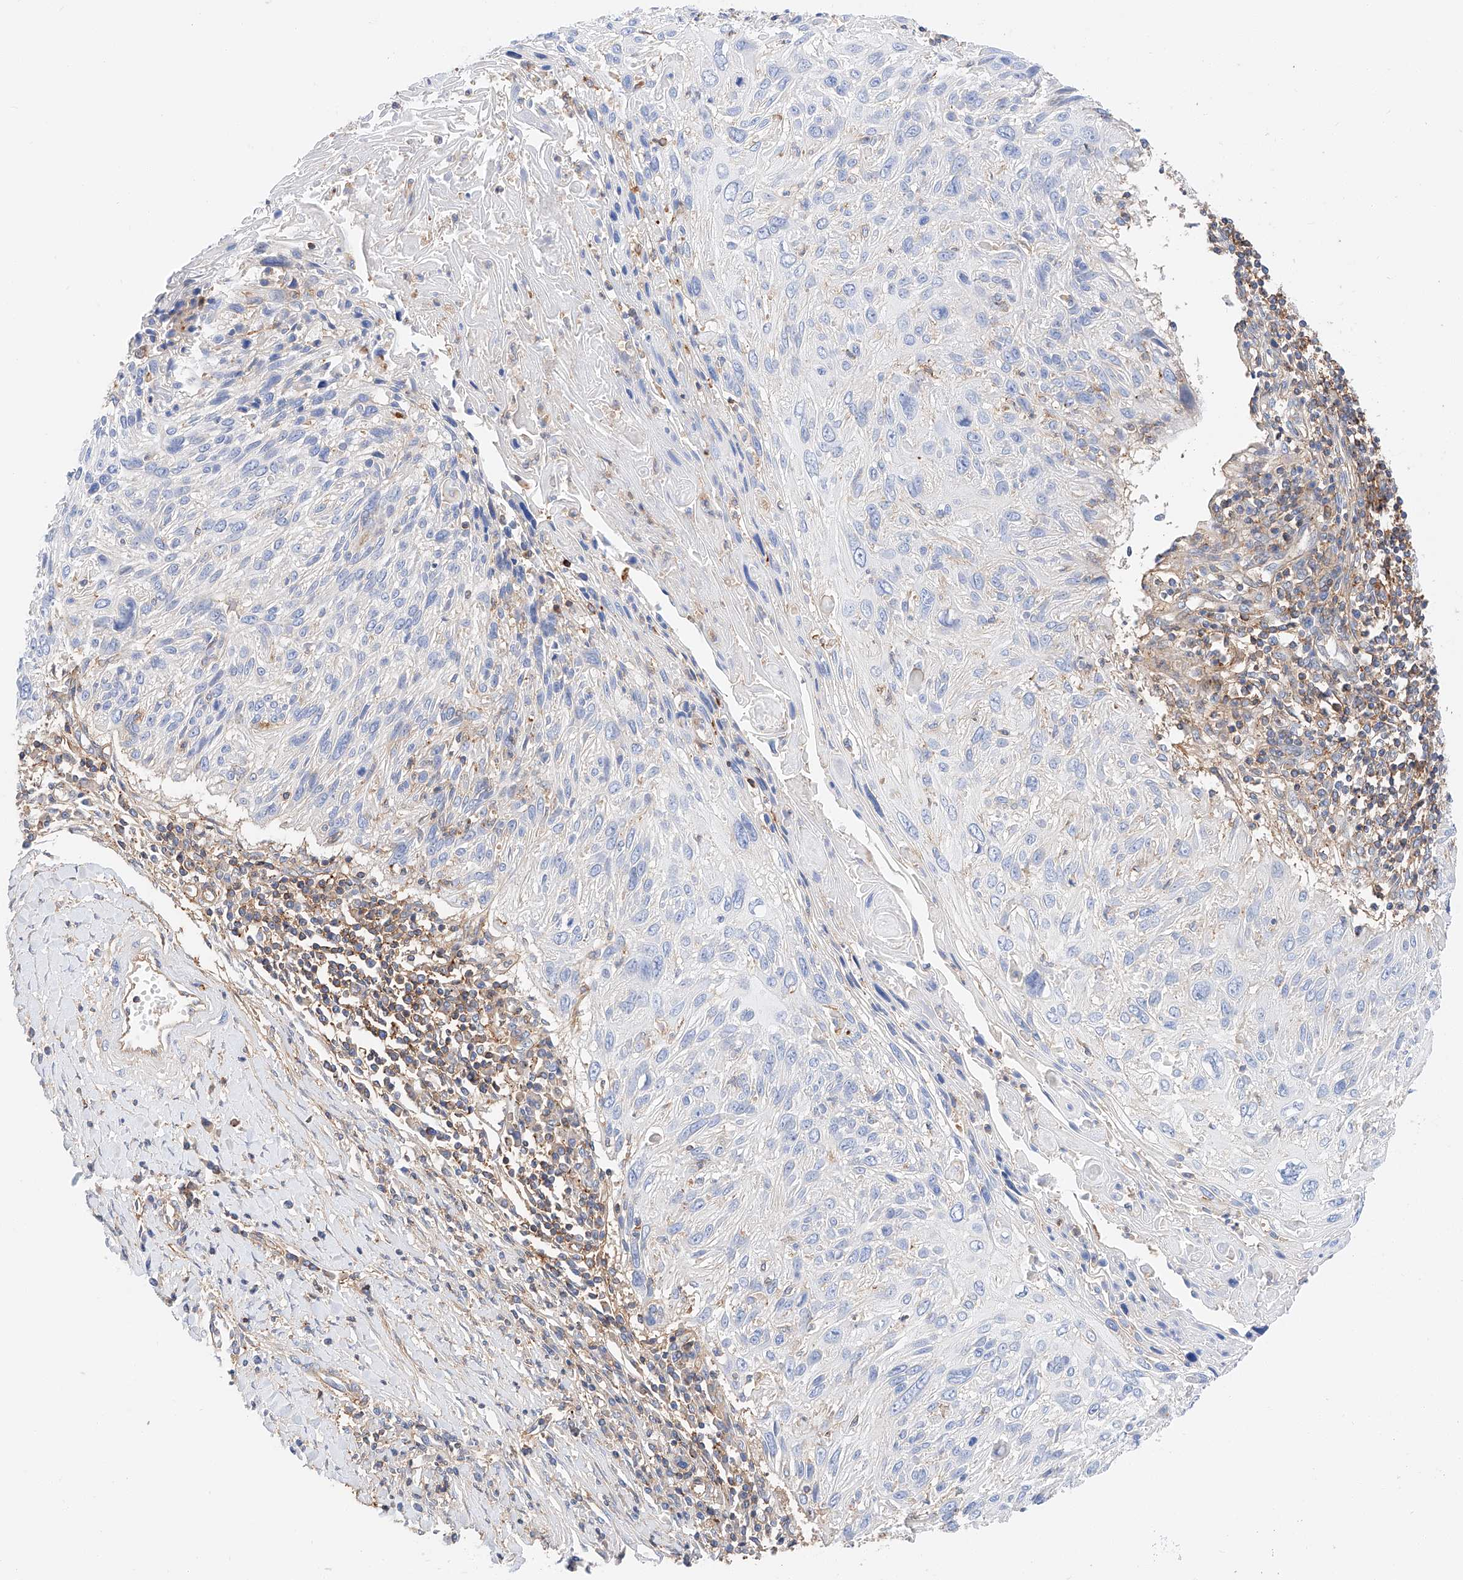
{"staining": {"intensity": "negative", "quantity": "none", "location": "none"}, "tissue": "cervical cancer", "cell_type": "Tumor cells", "image_type": "cancer", "snomed": [{"axis": "morphology", "description": "Squamous cell carcinoma, NOS"}, {"axis": "topography", "description": "Cervix"}], "caption": "DAB (3,3'-diaminobenzidine) immunohistochemical staining of human squamous cell carcinoma (cervical) exhibits no significant expression in tumor cells.", "gene": "HAUS4", "patient": {"sex": "female", "age": 51}}